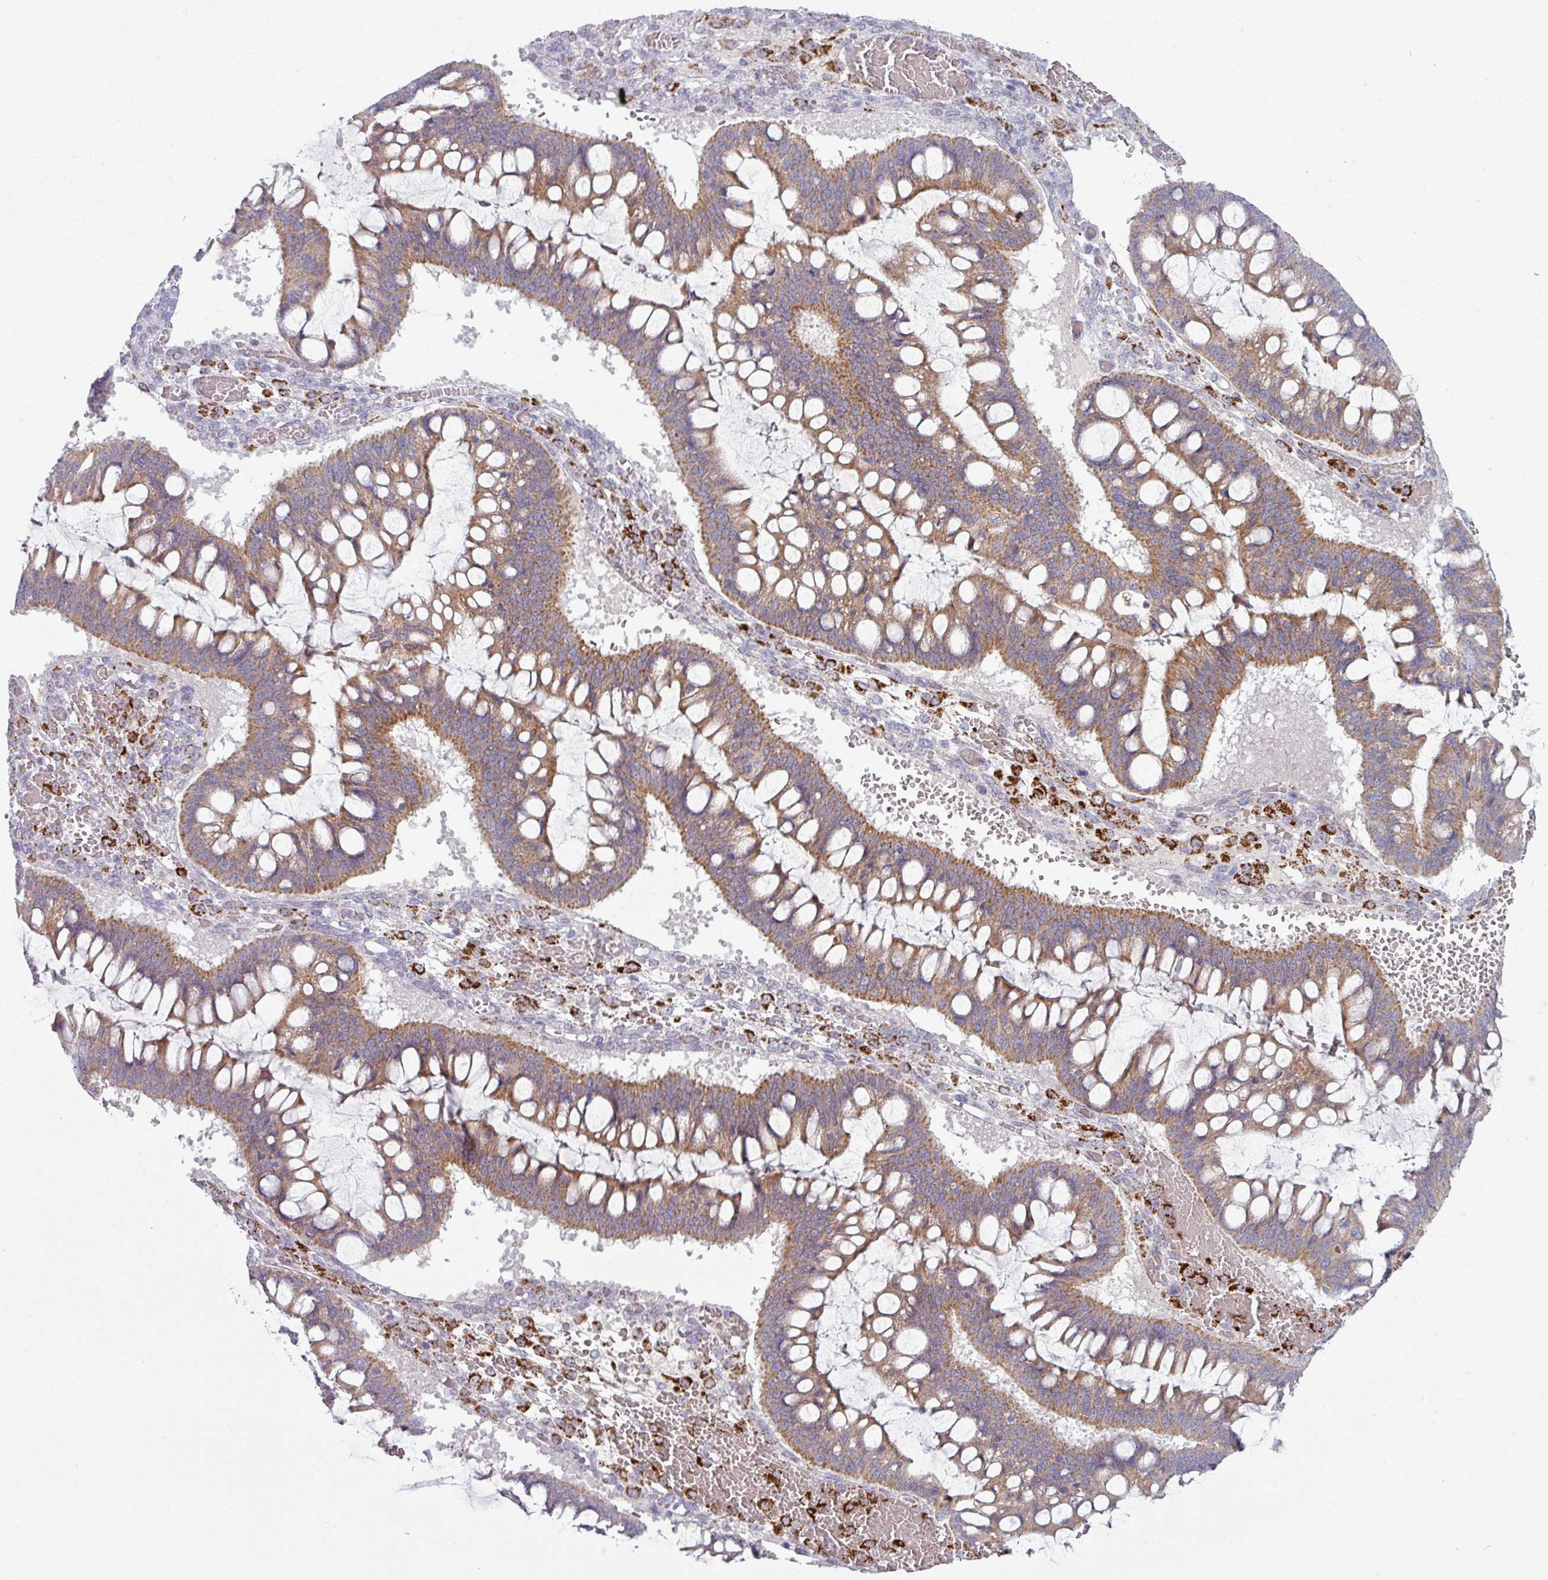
{"staining": {"intensity": "moderate", "quantity": ">75%", "location": "cytoplasmic/membranous"}, "tissue": "ovarian cancer", "cell_type": "Tumor cells", "image_type": "cancer", "snomed": [{"axis": "morphology", "description": "Cystadenocarcinoma, mucinous, NOS"}, {"axis": "topography", "description": "Ovary"}], "caption": "This is a micrograph of immunohistochemistry staining of ovarian cancer, which shows moderate expression in the cytoplasmic/membranous of tumor cells.", "gene": "ZNF615", "patient": {"sex": "female", "age": 73}}